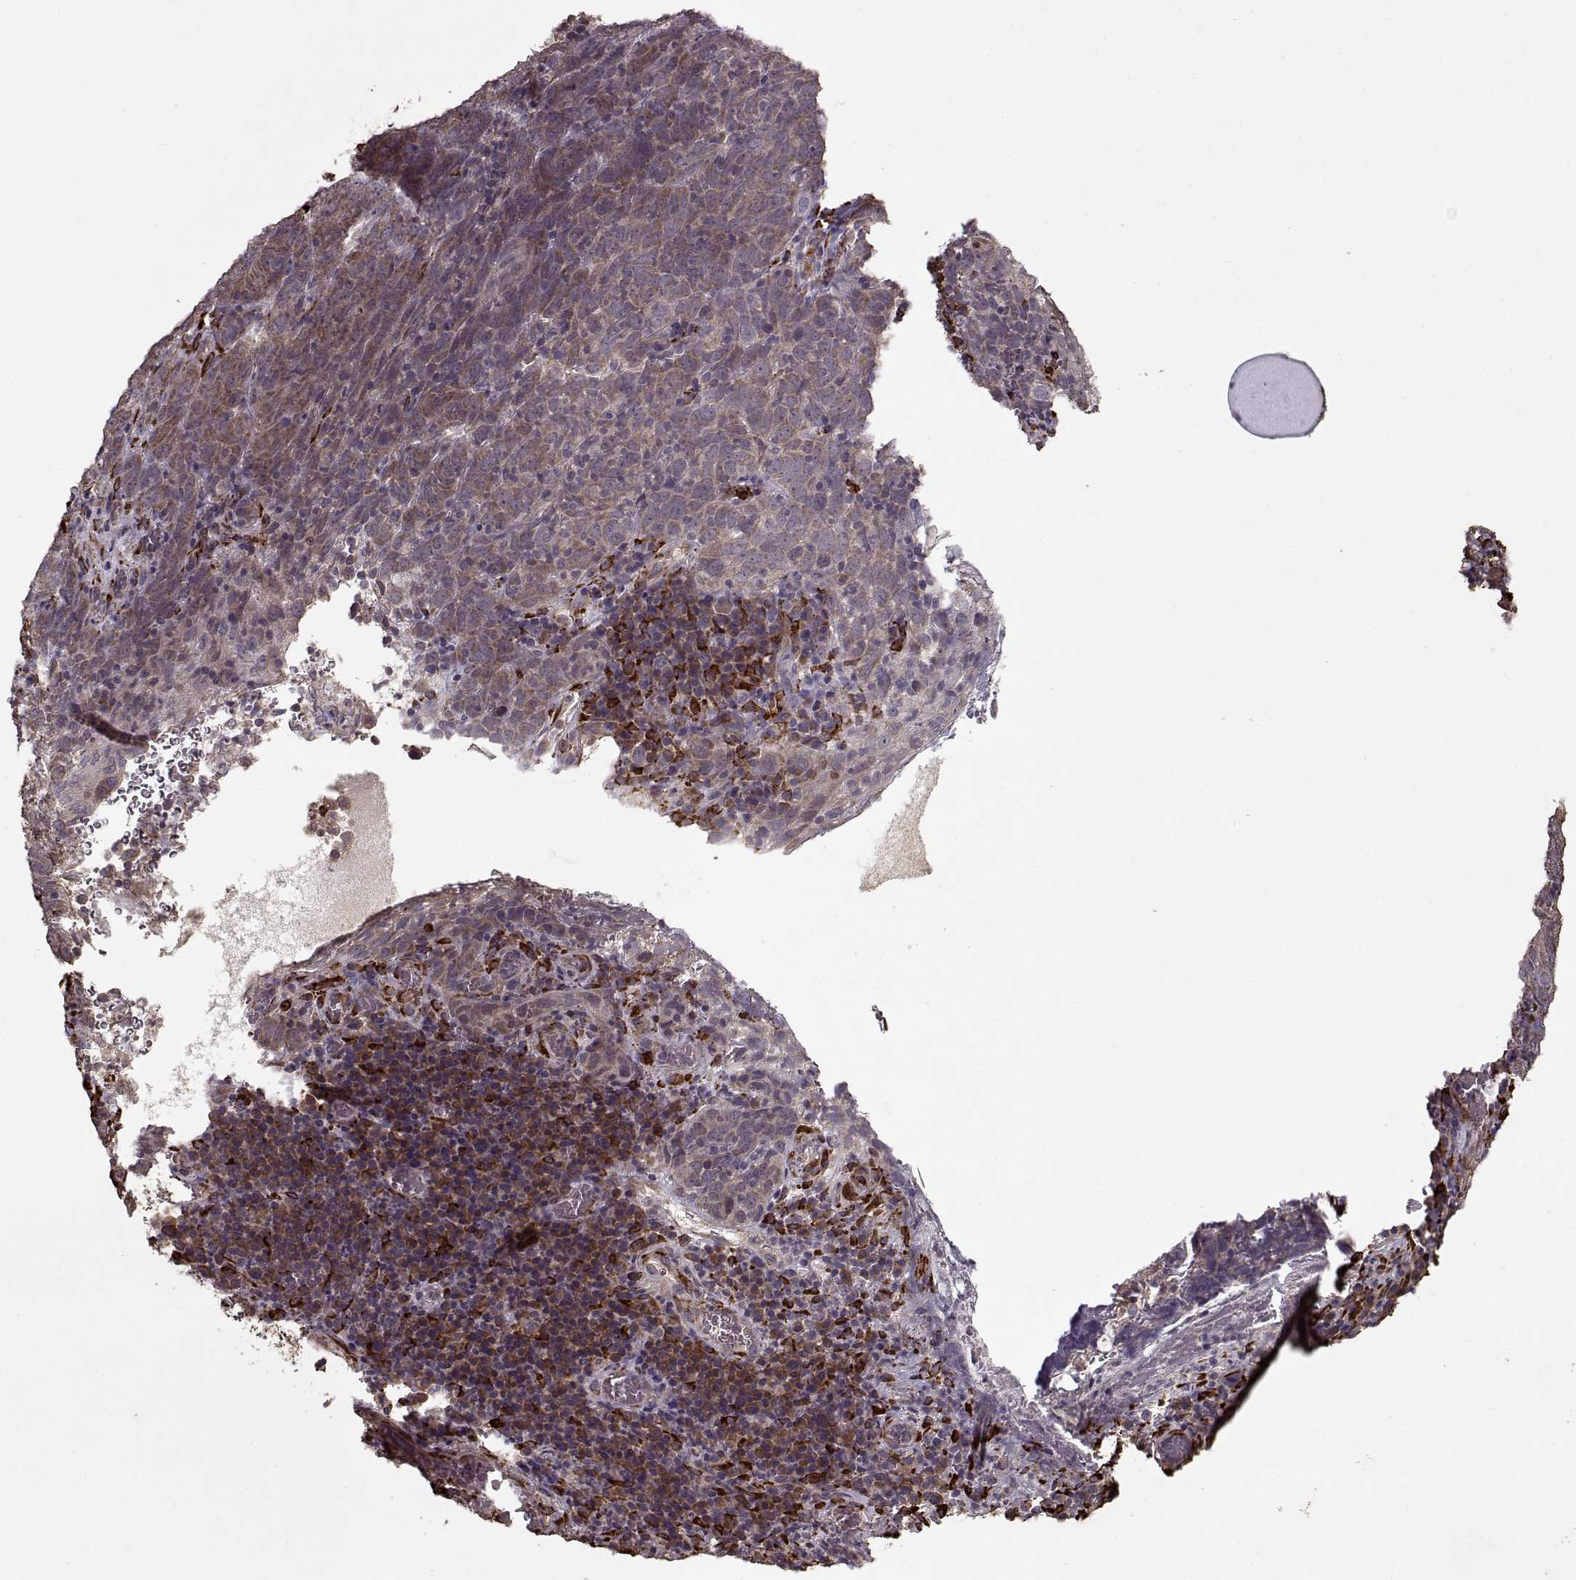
{"staining": {"intensity": "weak", "quantity": "25%-75%", "location": "cytoplasmic/membranous"}, "tissue": "skin cancer", "cell_type": "Tumor cells", "image_type": "cancer", "snomed": [{"axis": "morphology", "description": "Squamous cell carcinoma, NOS"}, {"axis": "topography", "description": "Skin"}, {"axis": "topography", "description": "Anal"}], "caption": "Brown immunohistochemical staining in skin cancer (squamous cell carcinoma) displays weak cytoplasmic/membranous expression in approximately 25%-75% of tumor cells.", "gene": "IMMP1L", "patient": {"sex": "female", "age": 51}}